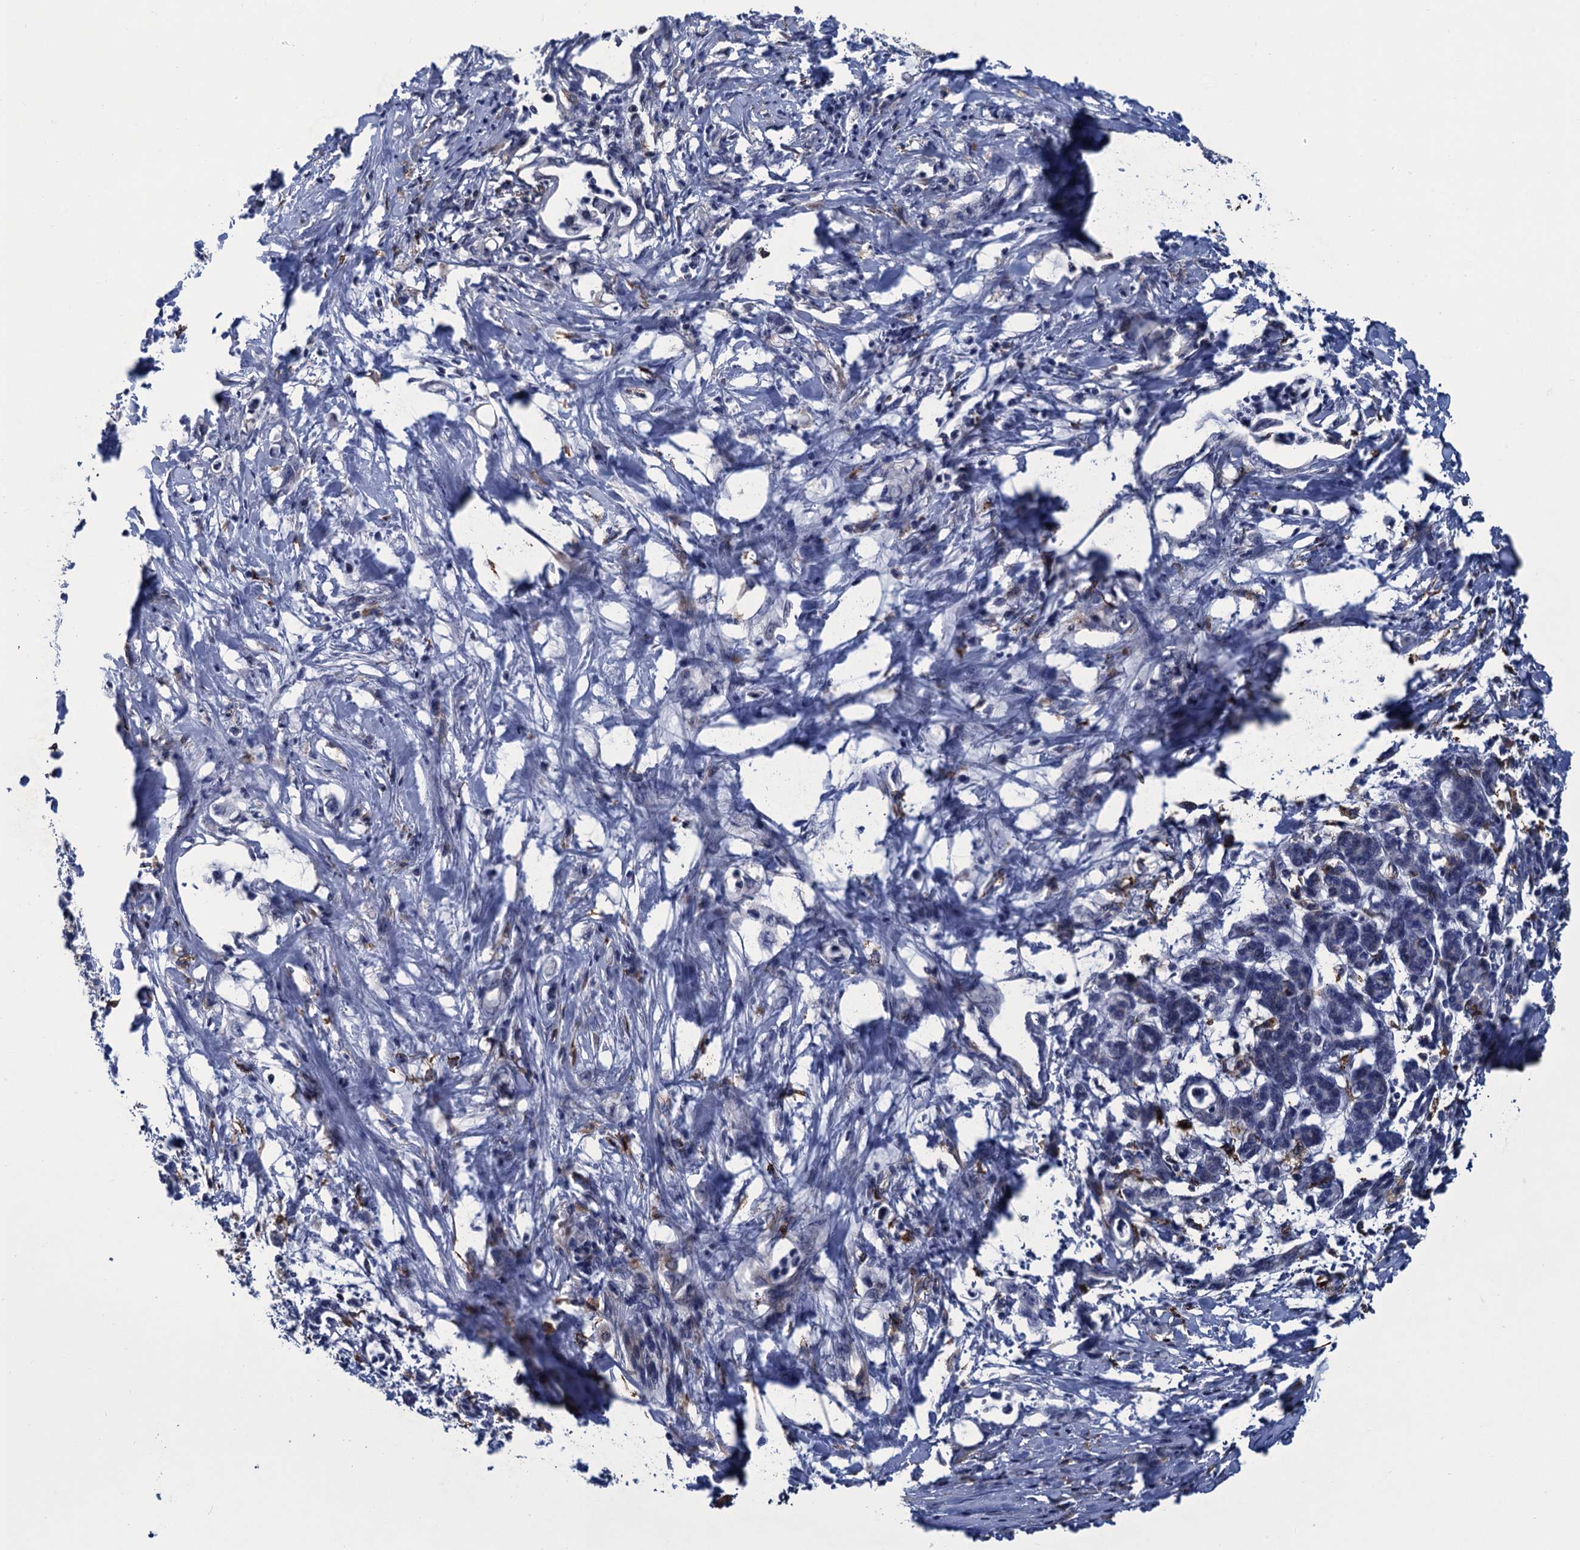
{"staining": {"intensity": "negative", "quantity": "none", "location": "none"}, "tissue": "pancreatic cancer", "cell_type": "Tumor cells", "image_type": "cancer", "snomed": [{"axis": "morphology", "description": "Adenocarcinoma, NOS"}, {"axis": "topography", "description": "Pancreas"}], "caption": "IHC histopathology image of human pancreatic cancer (adenocarcinoma) stained for a protein (brown), which demonstrates no positivity in tumor cells. (Brightfield microscopy of DAB (3,3'-diaminobenzidine) IHC at high magnification).", "gene": "DNHD1", "patient": {"sex": "female", "age": 55}}